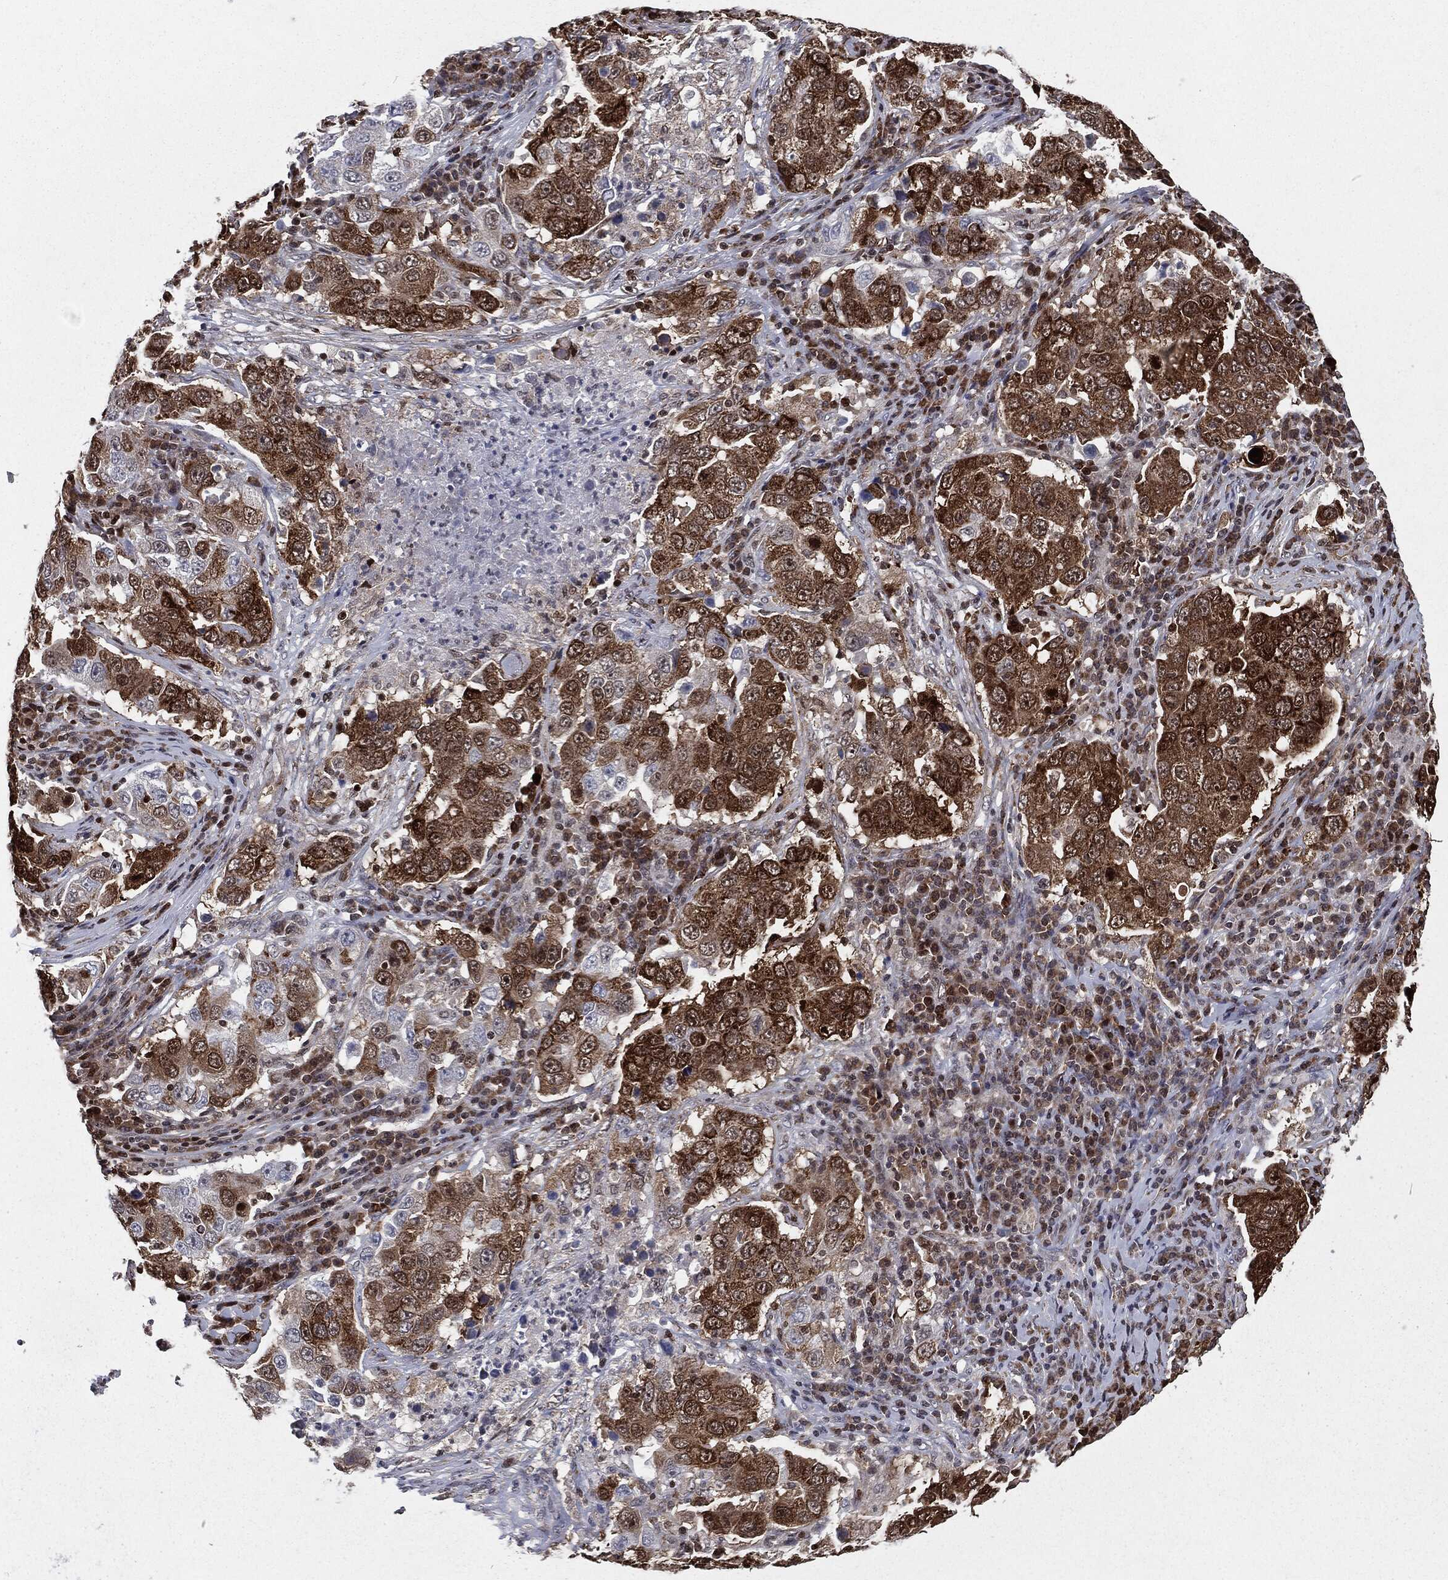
{"staining": {"intensity": "strong", "quantity": ">75%", "location": "cytoplasmic/membranous"}, "tissue": "lung cancer", "cell_type": "Tumor cells", "image_type": "cancer", "snomed": [{"axis": "morphology", "description": "Adenocarcinoma, NOS"}, {"axis": "topography", "description": "Lung"}], "caption": "Lung cancer stained with DAB immunohistochemistry reveals high levels of strong cytoplasmic/membranous staining in approximately >75% of tumor cells.", "gene": "CHCHD2", "patient": {"sex": "male", "age": 73}}